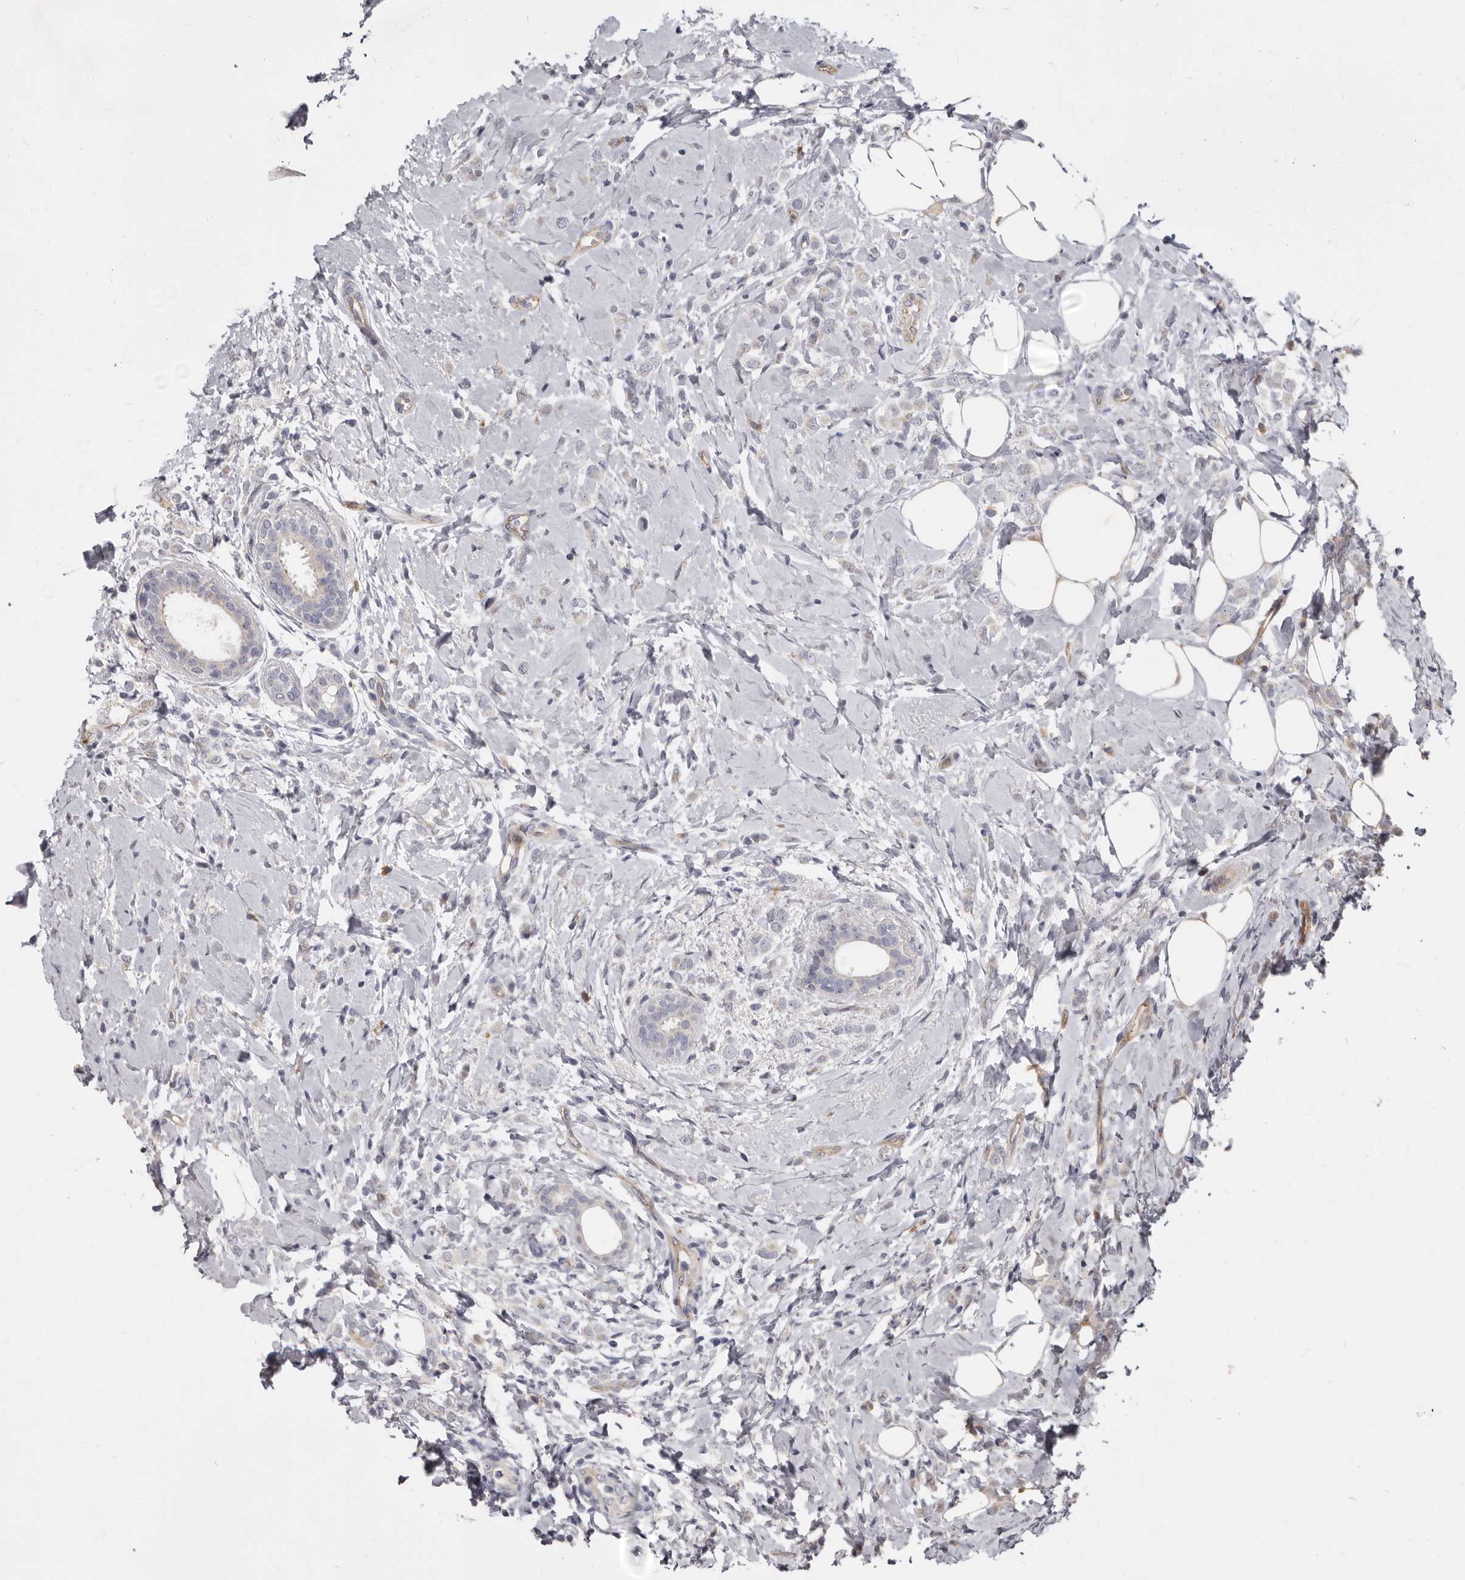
{"staining": {"intensity": "weak", "quantity": "<25%", "location": "cytoplasmic/membranous"}, "tissue": "breast cancer", "cell_type": "Tumor cells", "image_type": "cancer", "snomed": [{"axis": "morphology", "description": "Lobular carcinoma"}, {"axis": "topography", "description": "Breast"}], "caption": "Immunohistochemical staining of breast lobular carcinoma demonstrates no significant staining in tumor cells.", "gene": "FMO2", "patient": {"sex": "female", "age": 47}}